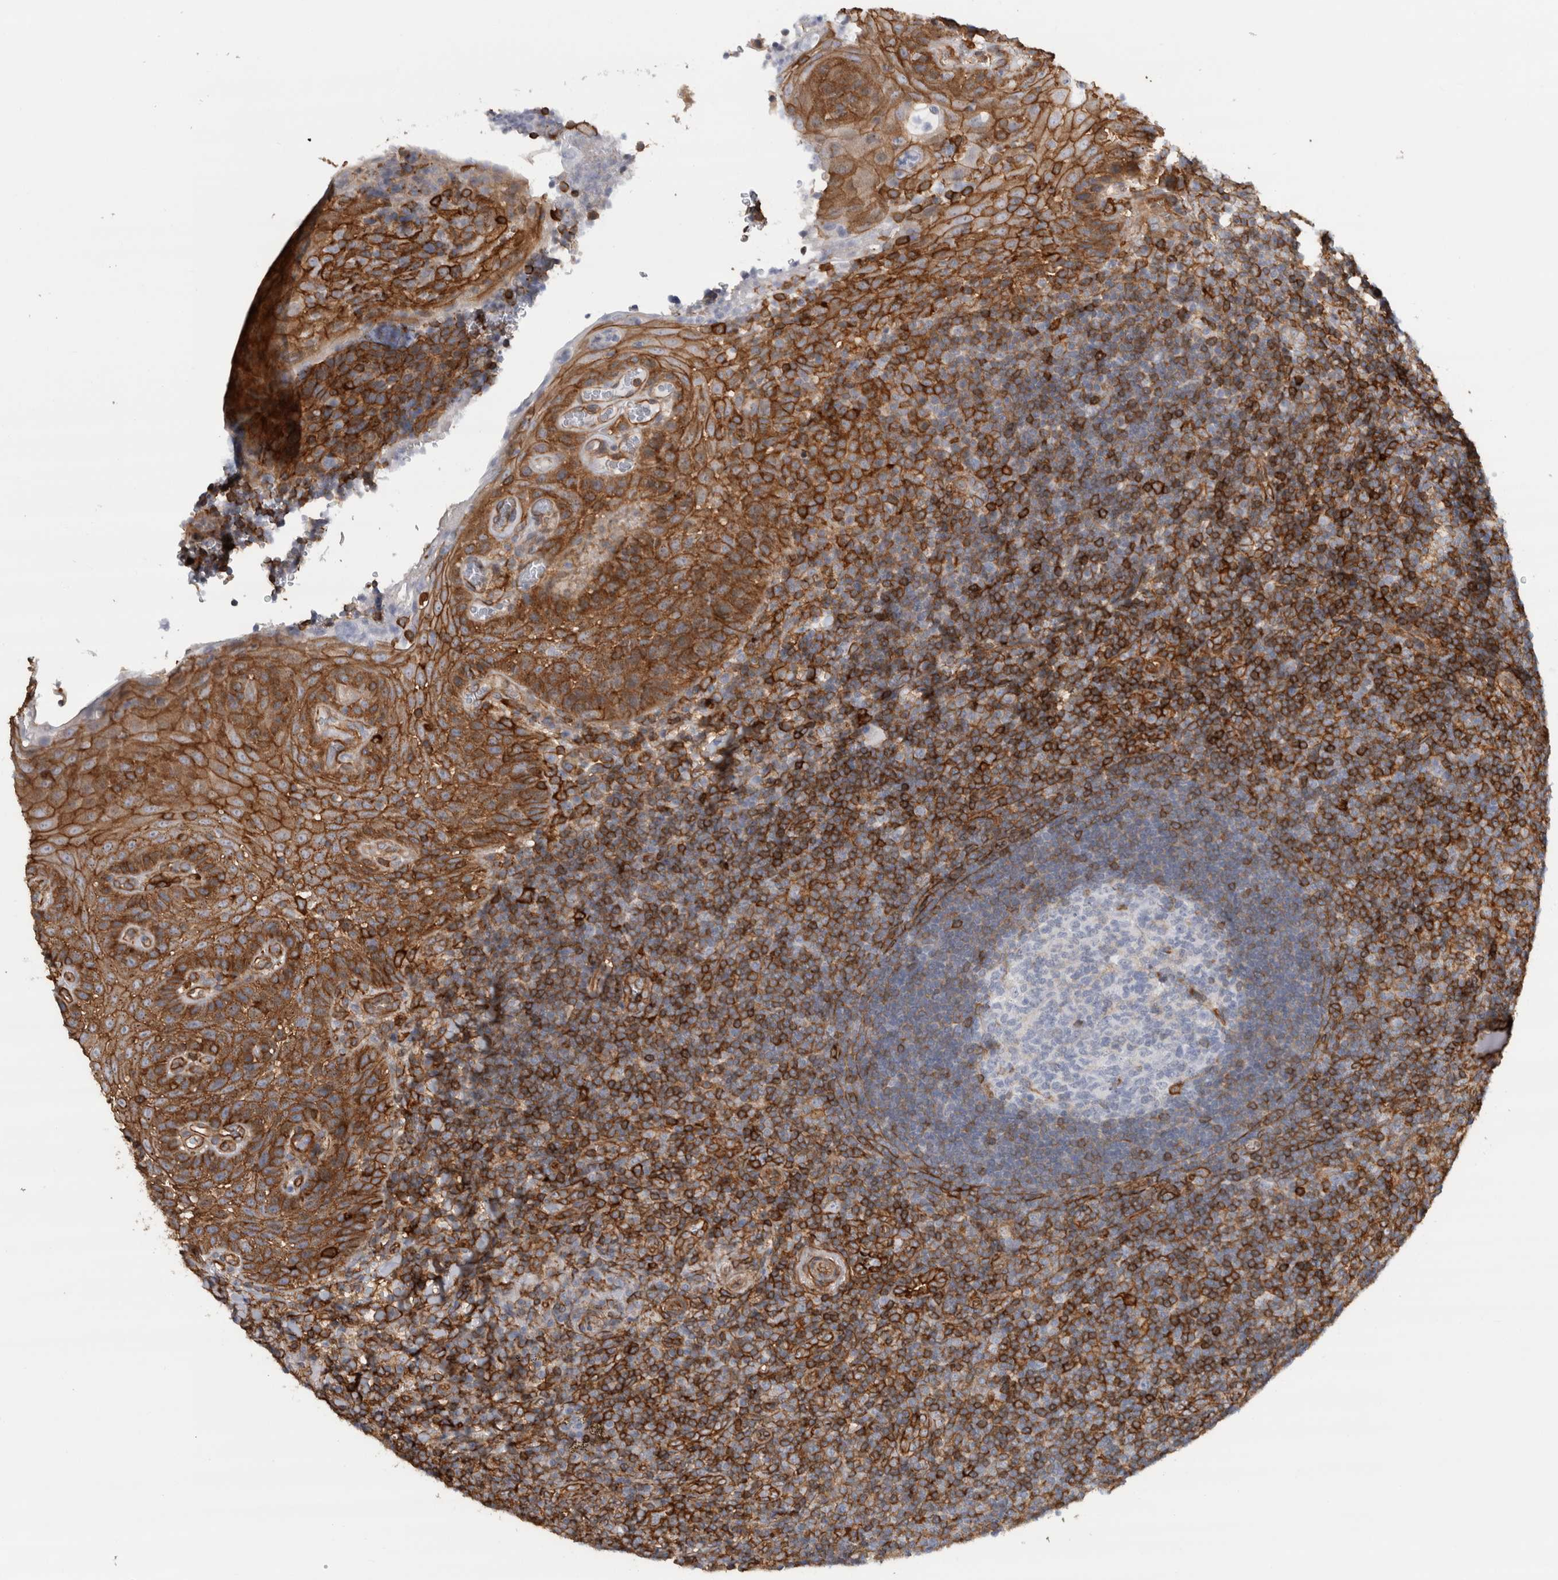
{"staining": {"intensity": "moderate", "quantity": "<25%", "location": "cytoplasmic/membranous"}, "tissue": "tonsil", "cell_type": "Germinal center cells", "image_type": "normal", "snomed": [{"axis": "morphology", "description": "Normal tissue, NOS"}, {"axis": "topography", "description": "Tonsil"}], "caption": "Immunohistochemistry of normal tonsil exhibits low levels of moderate cytoplasmic/membranous staining in approximately <25% of germinal center cells.", "gene": "AHNAK", "patient": {"sex": "male", "age": 37}}